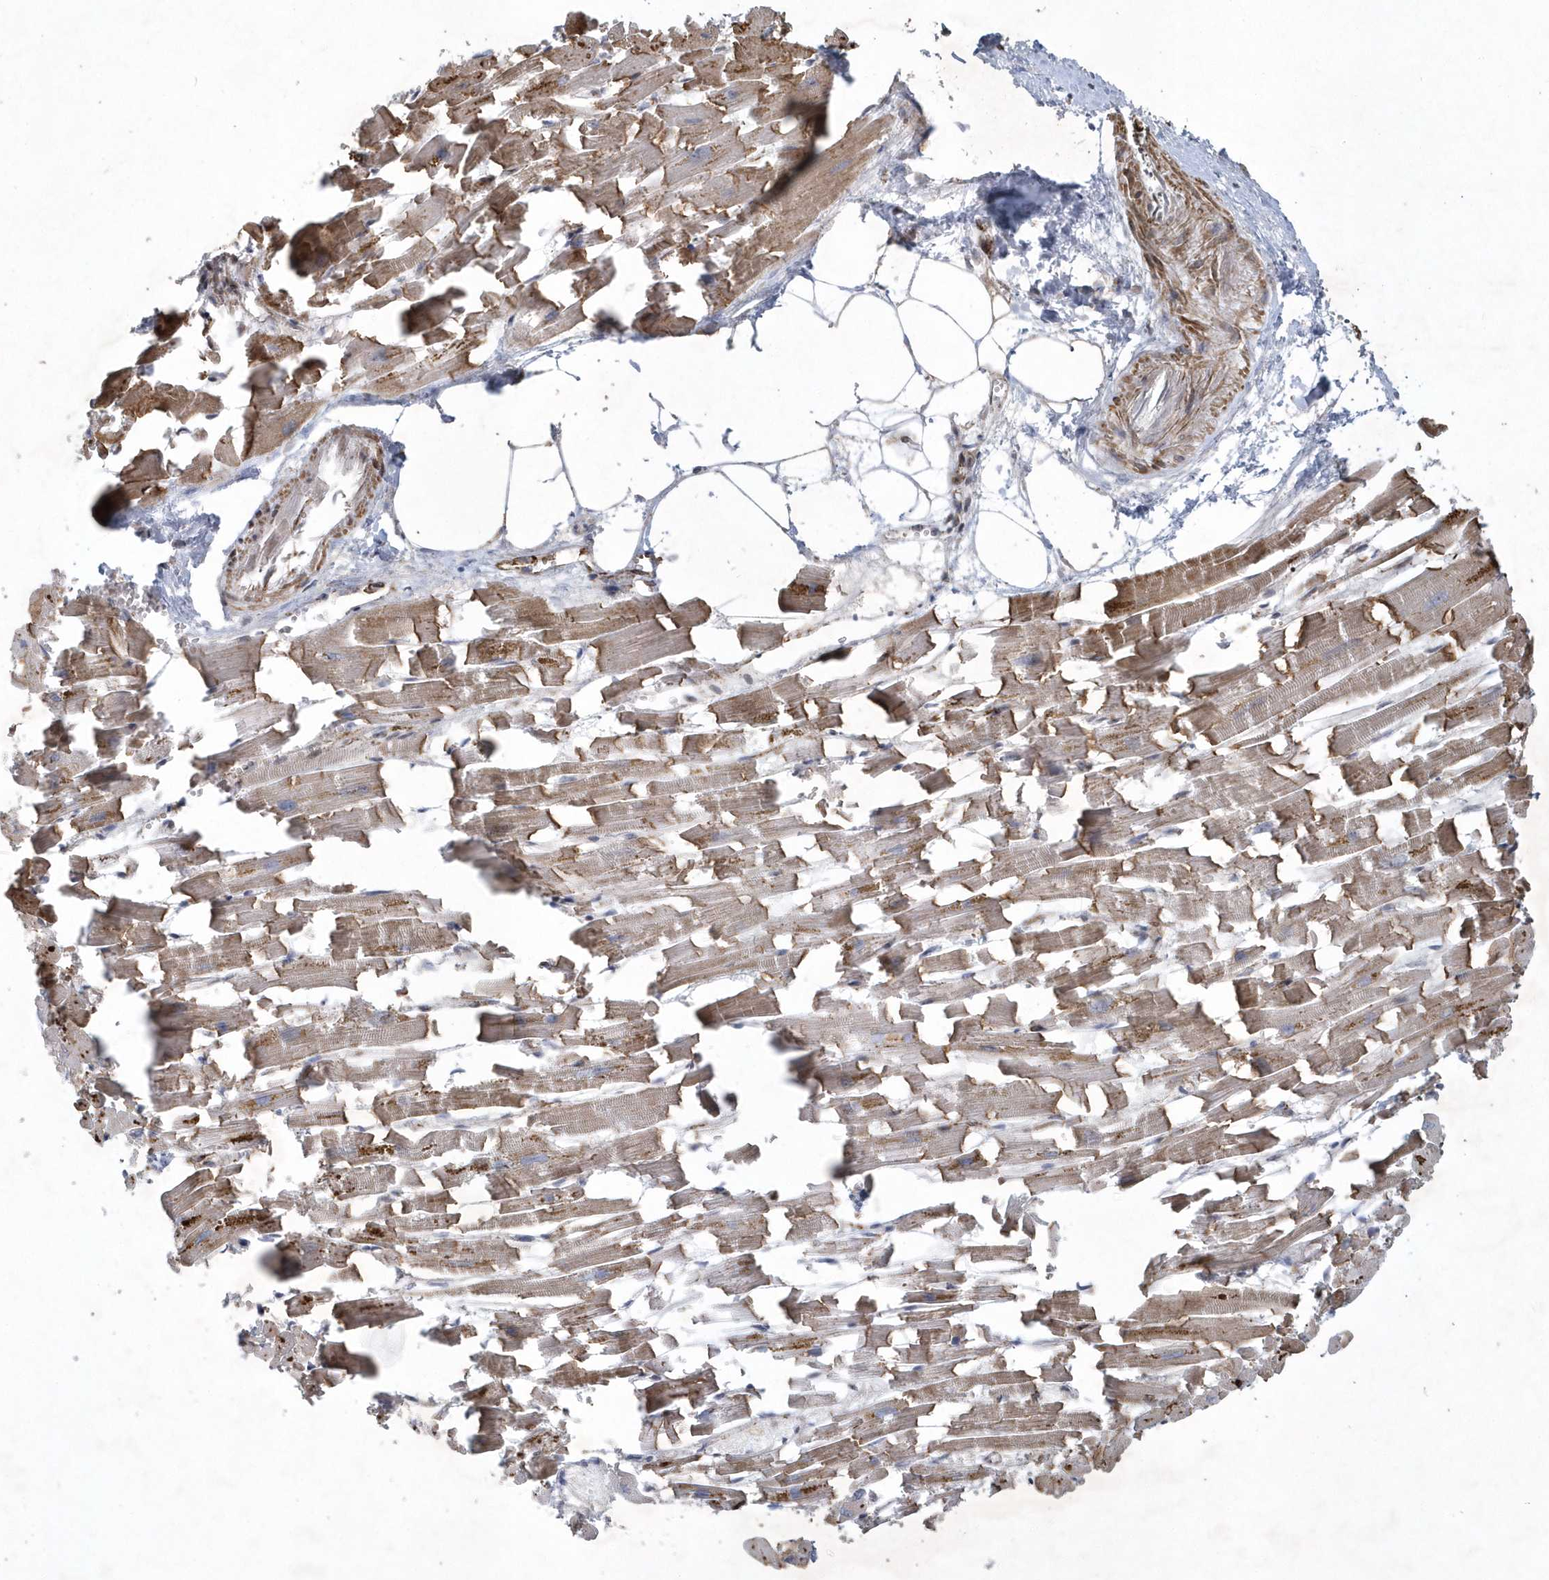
{"staining": {"intensity": "moderate", "quantity": ">75%", "location": "cytoplasmic/membranous"}, "tissue": "heart muscle", "cell_type": "Cardiomyocytes", "image_type": "normal", "snomed": [{"axis": "morphology", "description": "Normal tissue, NOS"}, {"axis": "topography", "description": "Heart"}], "caption": "Immunohistochemistry image of normal human heart muscle stained for a protein (brown), which shows medium levels of moderate cytoplasmic/membranous staining in about >75% of cardiomyocytes.", "gene": "N4BP2", "patient": {"sex": "female", "age": 64}}